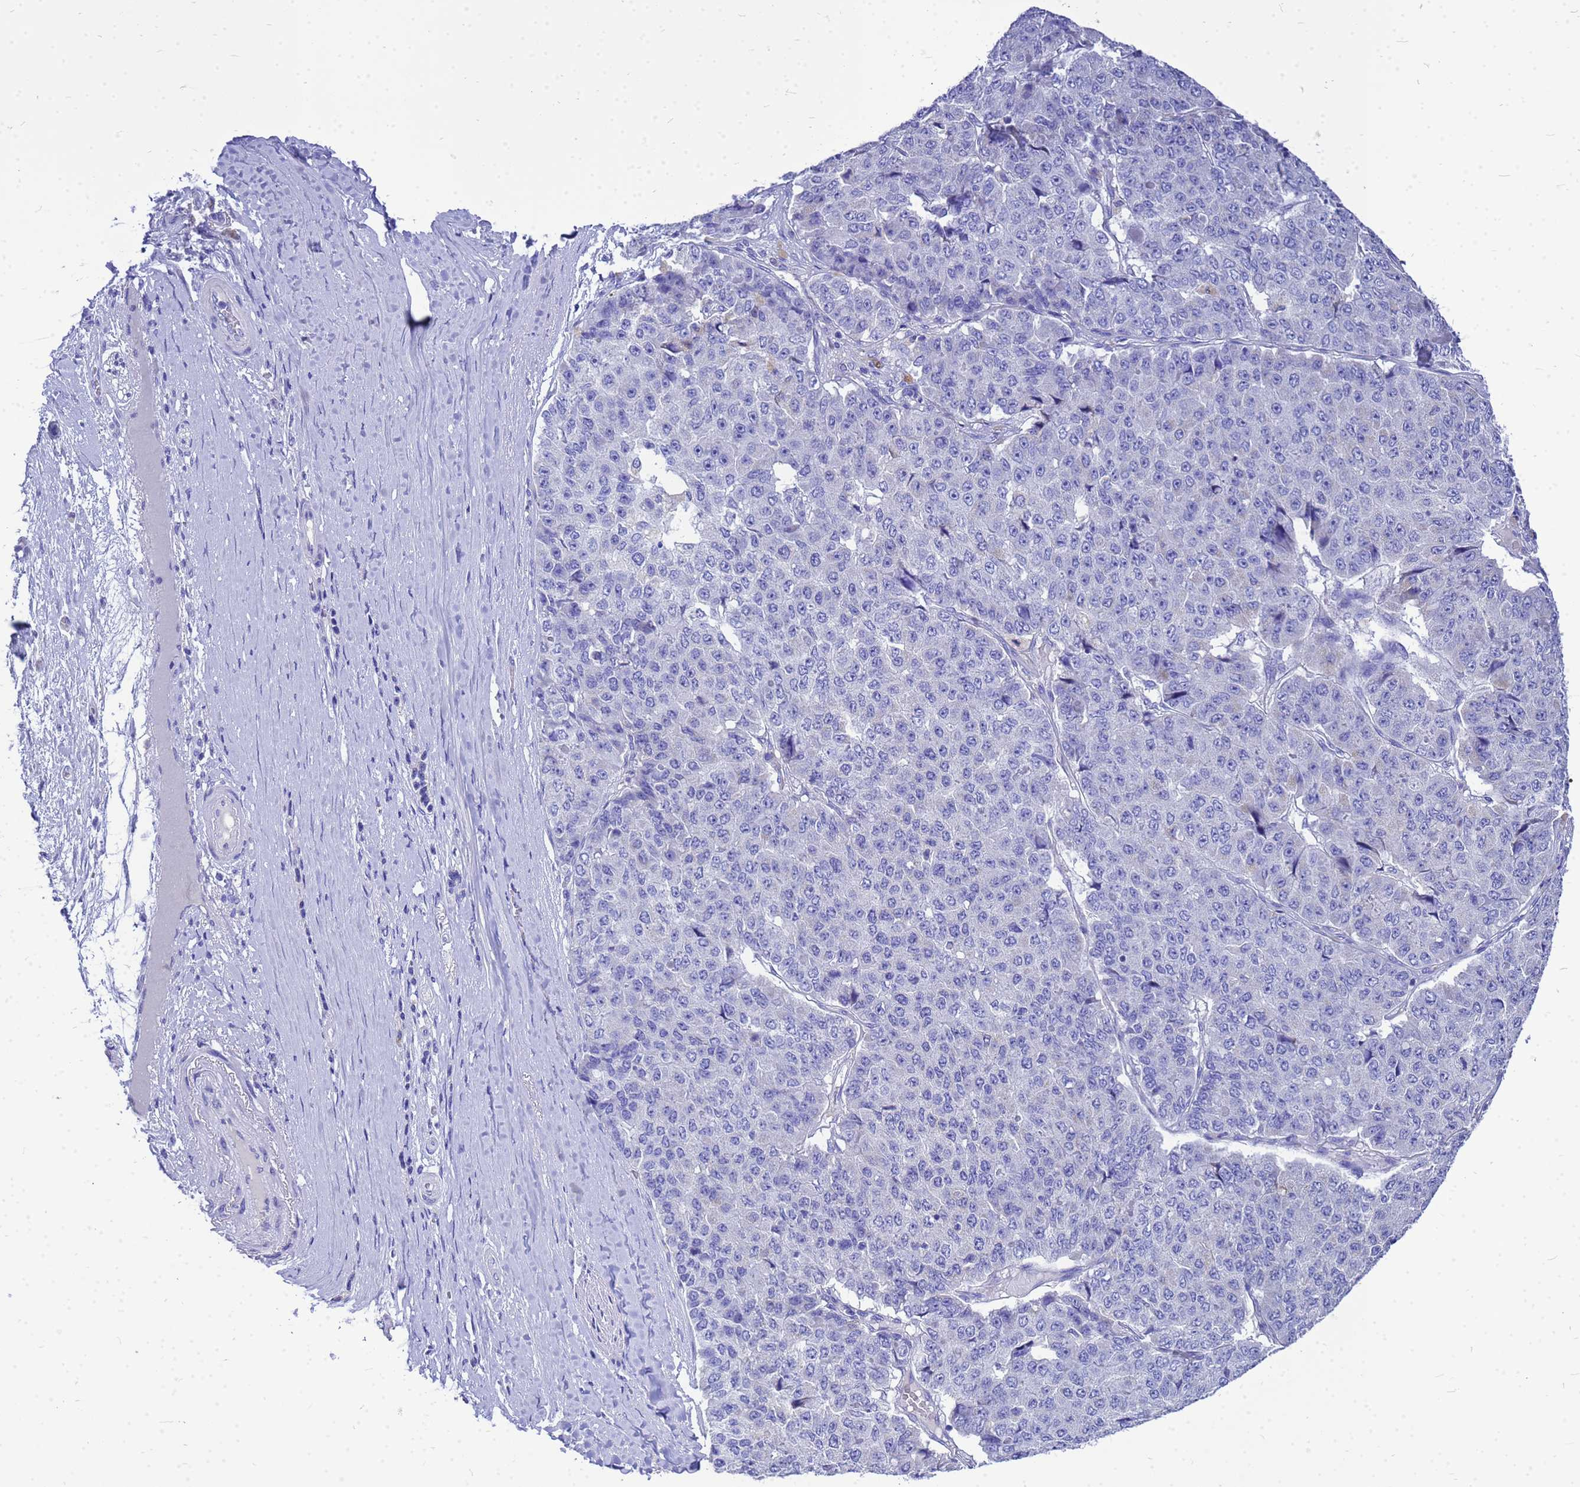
{"staining": {"intensity": "negative", "quantity": "none", "location": "none"}, "tissue": "pancreatic cancer", "cell_type": "Tumor cells", "image_type": "cancer", "snomed": [{"axis": "morphology", "description": "Adenocarcinoma, NOS"}, {"axis": "topography", "description": "Pancreas"}], "caption": "An image of adenocarcinoma (pancreatic) stained for a protein displays no brown staining in tumor cells.", "gene": "OR52E2", "patient": {"sex": "male", "age": 50}}